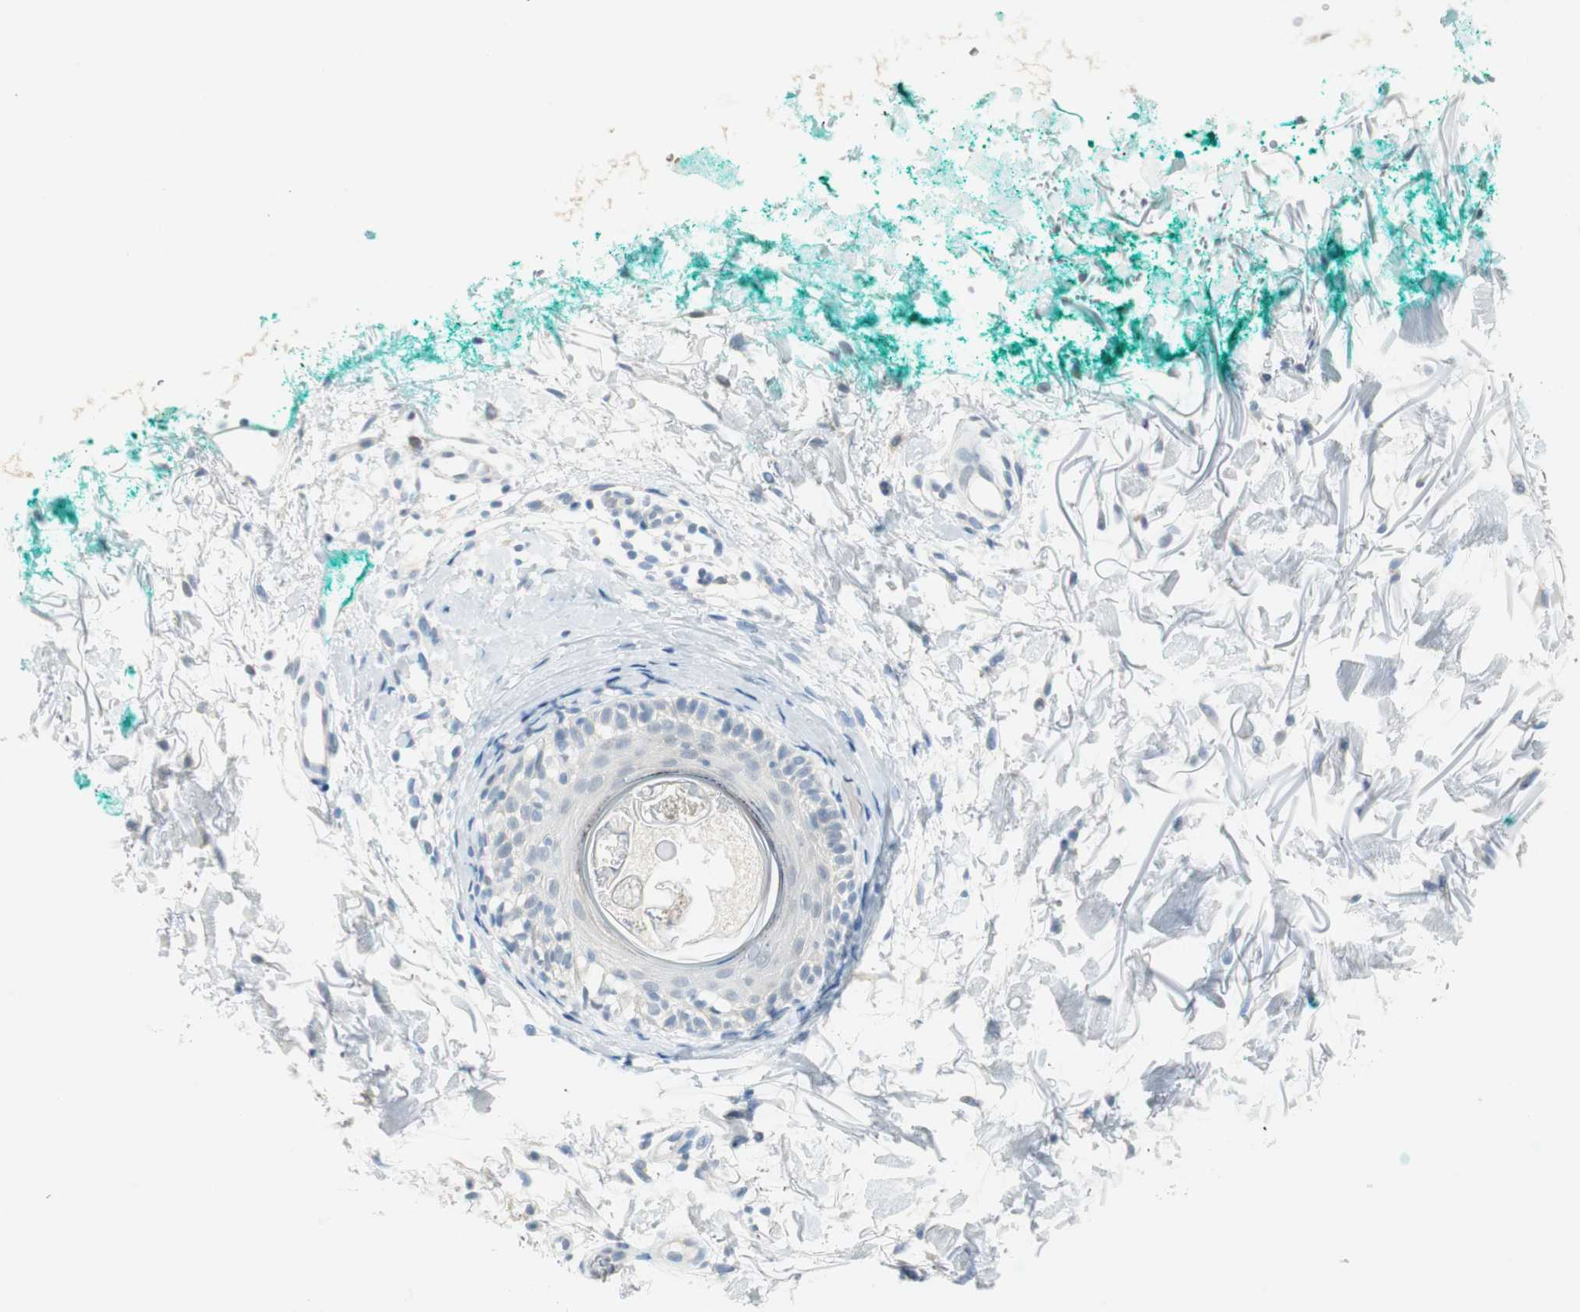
{"staining": {"intensity": "negative", "quantity": "none", "location": "none"}, "tissue": "skin", "cell_type": "Fibroblasts", "image_type": "normal", "snomed": [{"axis": "morphology", "description": "Normal tissue, NOS"}, {"axis": "topography", "description": "Skin"}], "caption": "Skin was stained to show a protein in brown. There is no significant staining in fibroblasts. Nuclei are stained in blue.", "gene": "MLLT10", "patient": {"sex": "male", "age": 71}}